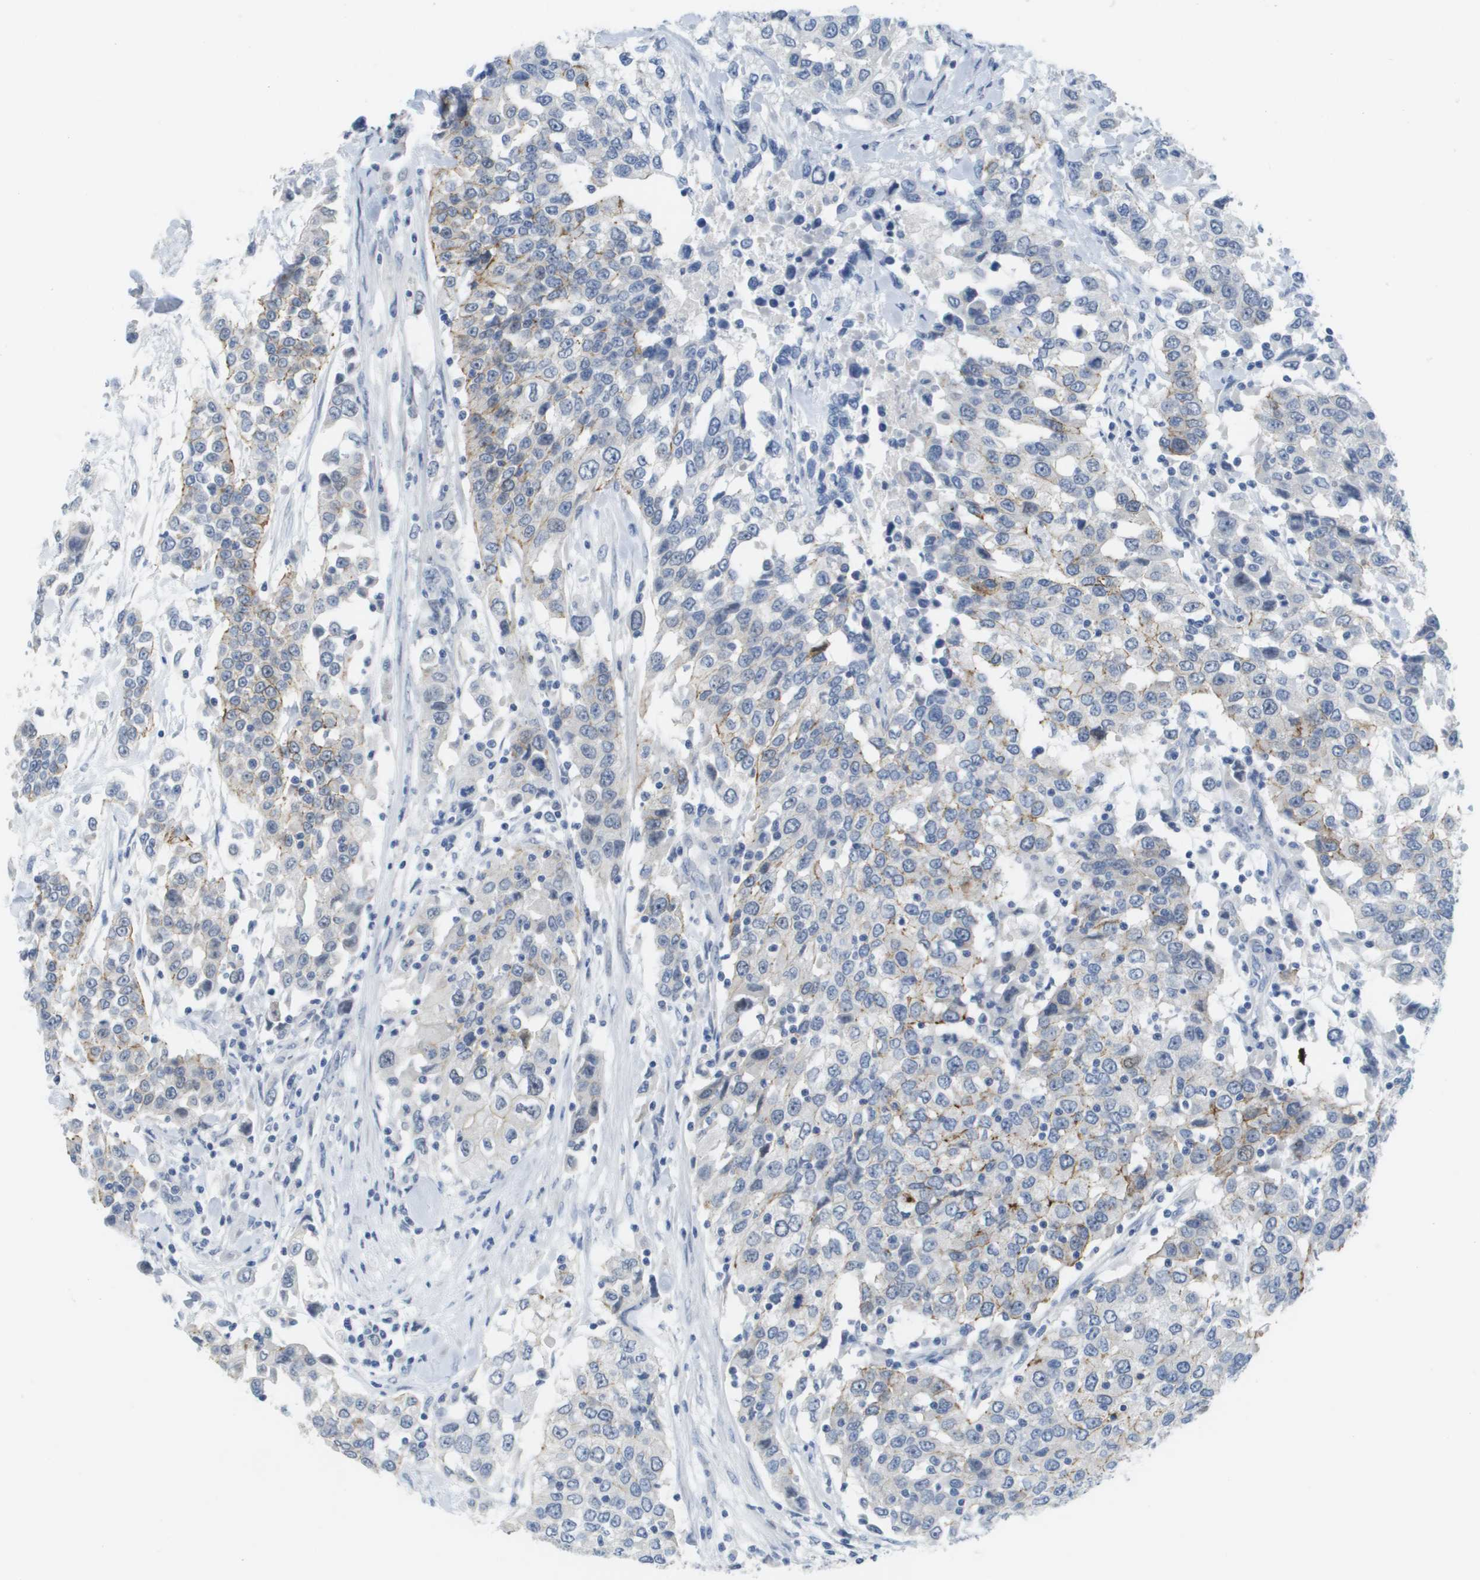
{"staining": {"intensity": "moderate", "quantity": "<25%", "location": "cytoplasmic/membranous"}, "tissue": "urothelial cancer", "cell_type": "Tumor cells", "image_type": "cancer", "snomed": [{"axis": "morphology", "description": "Urothelial carcinoma, High grade"}, {"axis": "topography", "description": "Urinary bladder"}], "caption": "A low amount of moderate cytoplasmic/membranous expression is present in approximately <25% of tumor cells in urothelial carcinoma (high-grade) tissue. (Stains: DAB (3,3'-diaminobenzidine) in brown, nuclei in blue, Microscopy: brightfield microscopy at high magnification).", "gene": "PDE4A", "patient": {"sex": "female", "age": 80}}